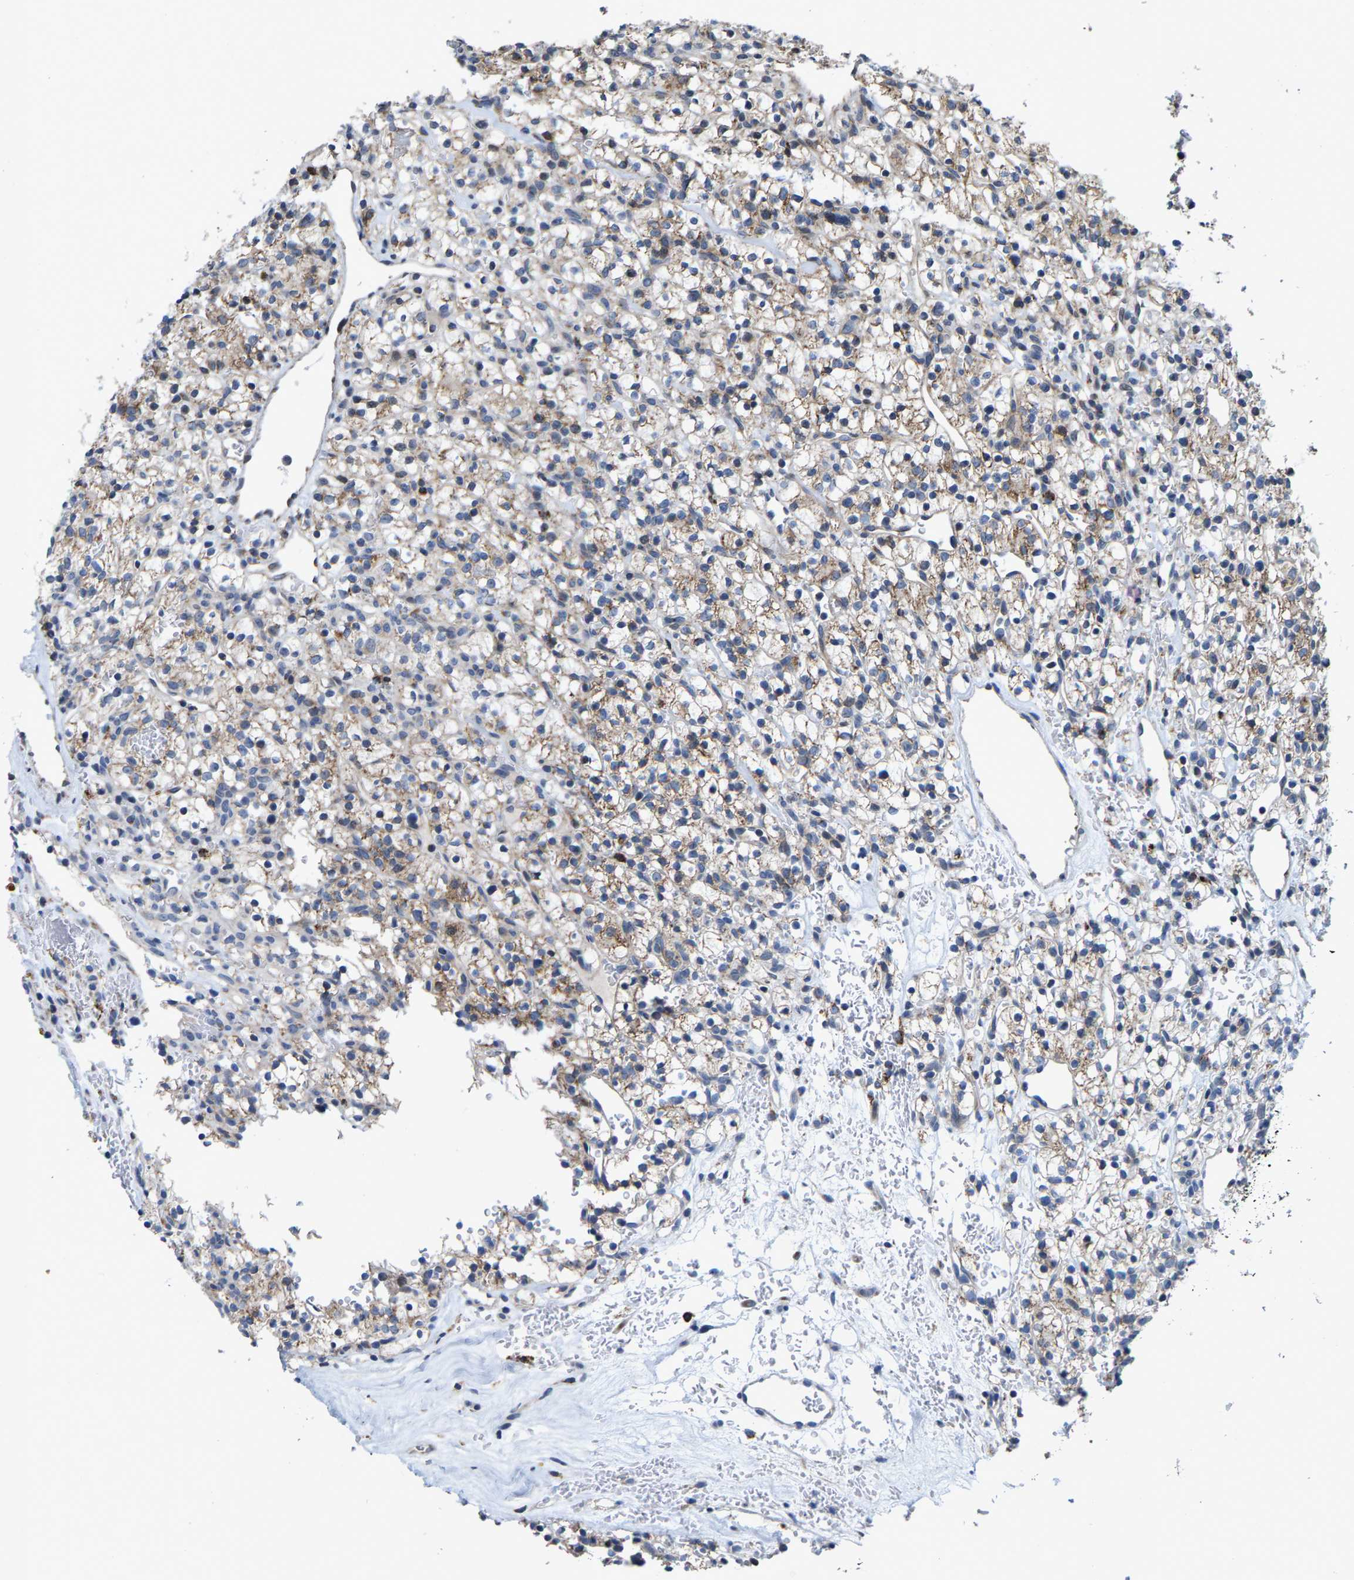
{"staining": {"intensity": "weak", "quantity": "25%-75%", "location": "cytoplasmic/membranous"}, "tissue": "renal cancer", "cell_type": "Tumor cells", "image_type": "cancer", "snomed": [{"axis": "morphology", "description": "Adenocarcinoma, NOS"}, {"axis": "topography", "description": "Kidney"}], "caption": "Protein analysis of adenocarcinoma (renal) tissue reveals weak cytoplasmic/membranous expression in approximately 25%-75% of tumor cells.", "gene": "TDRKH", "patient": {"sex": "female", "age": 57}}